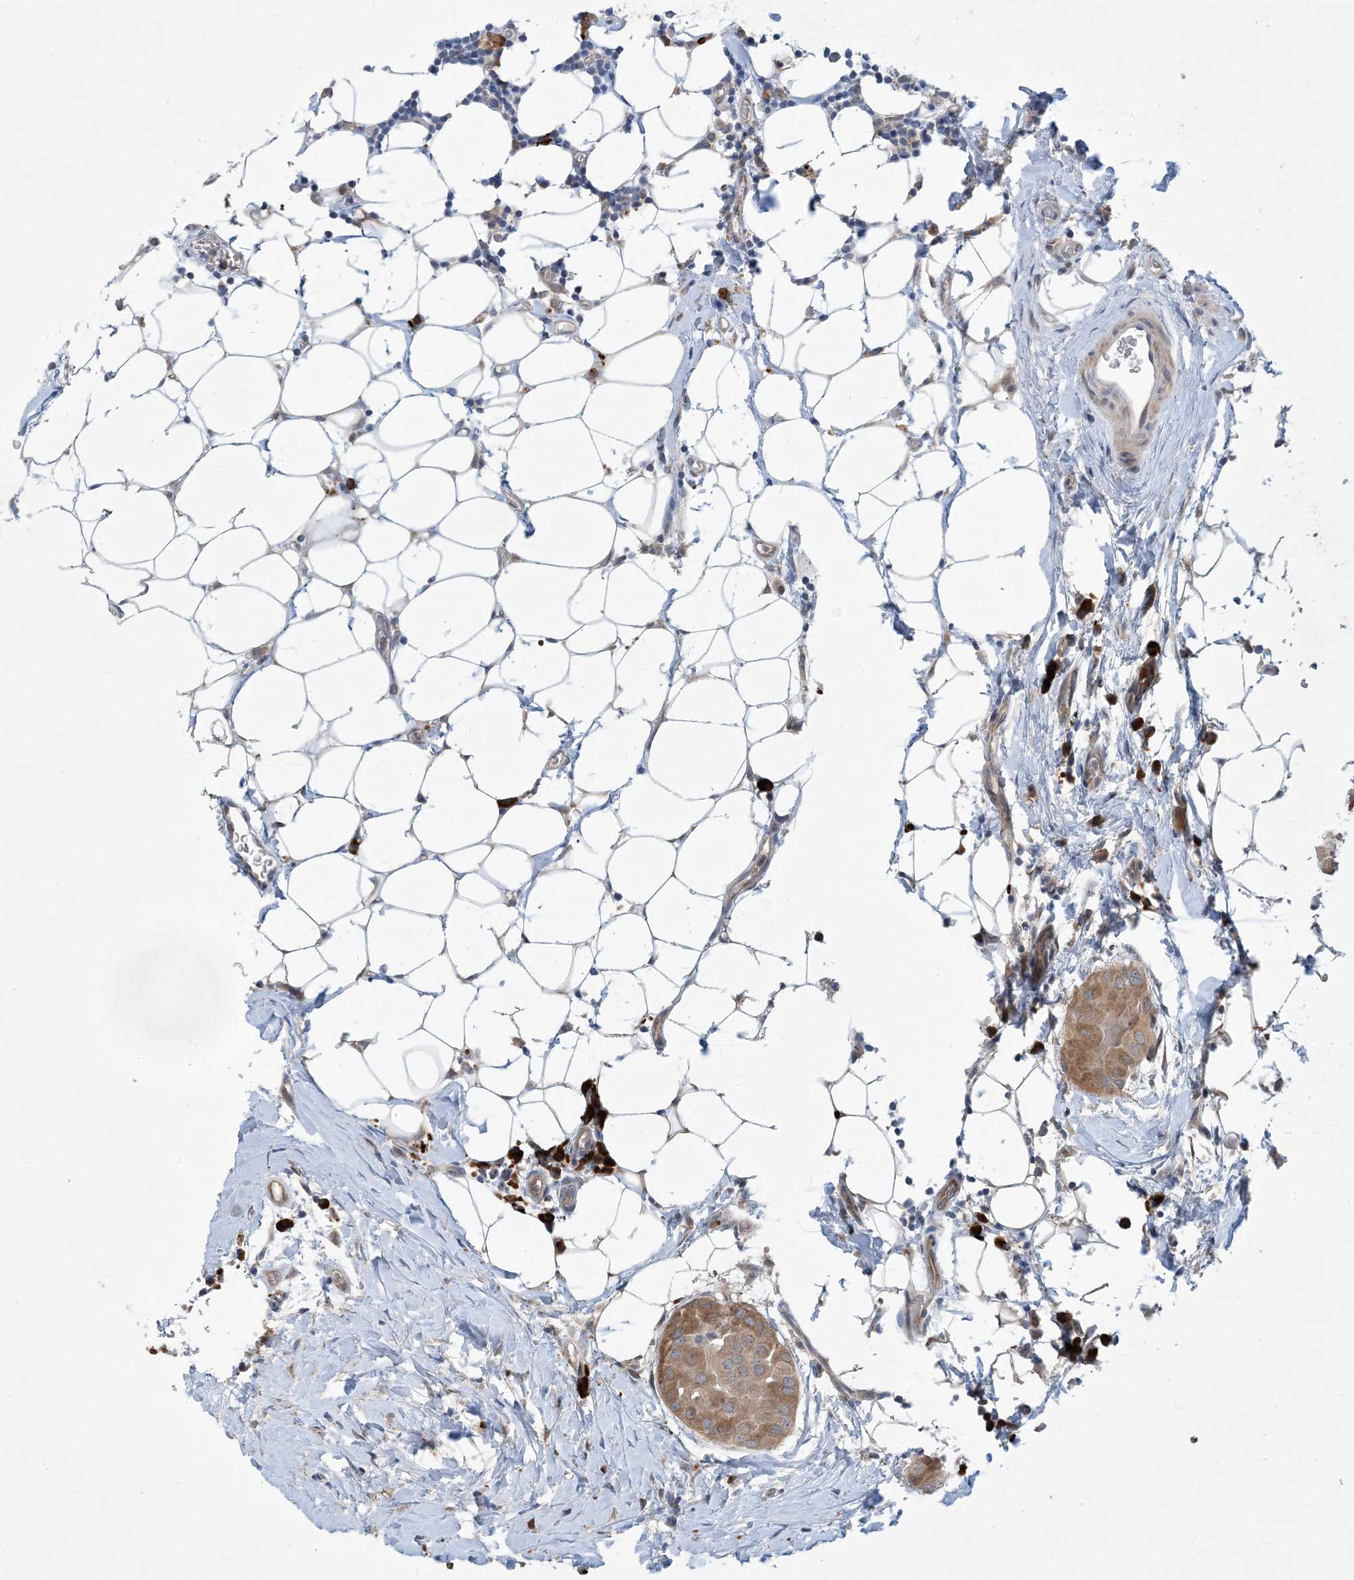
{"staining": {"intensity": "moderate", "quantity": "25%-75%", "location": "cytoplasmic/membranous"}, "tissue": "thyroid cancer", "cell_type": "Tumor cells", "image_type": "cancer", "snomed": [{"axis": "morphology", "description": "Papillary adenocarcinoma, NOS"}, {"axis": "topography", "description": "Thyroid gland"}], "caption": "The immunohistochemical stain labels moderate cytoplasmic/membranous expression in tumor cells of papillary adenocarcinoma (thyroid) tissue.", "gene": "PHOSPHO2", "patient": {"sex": "male", "age": 33}}